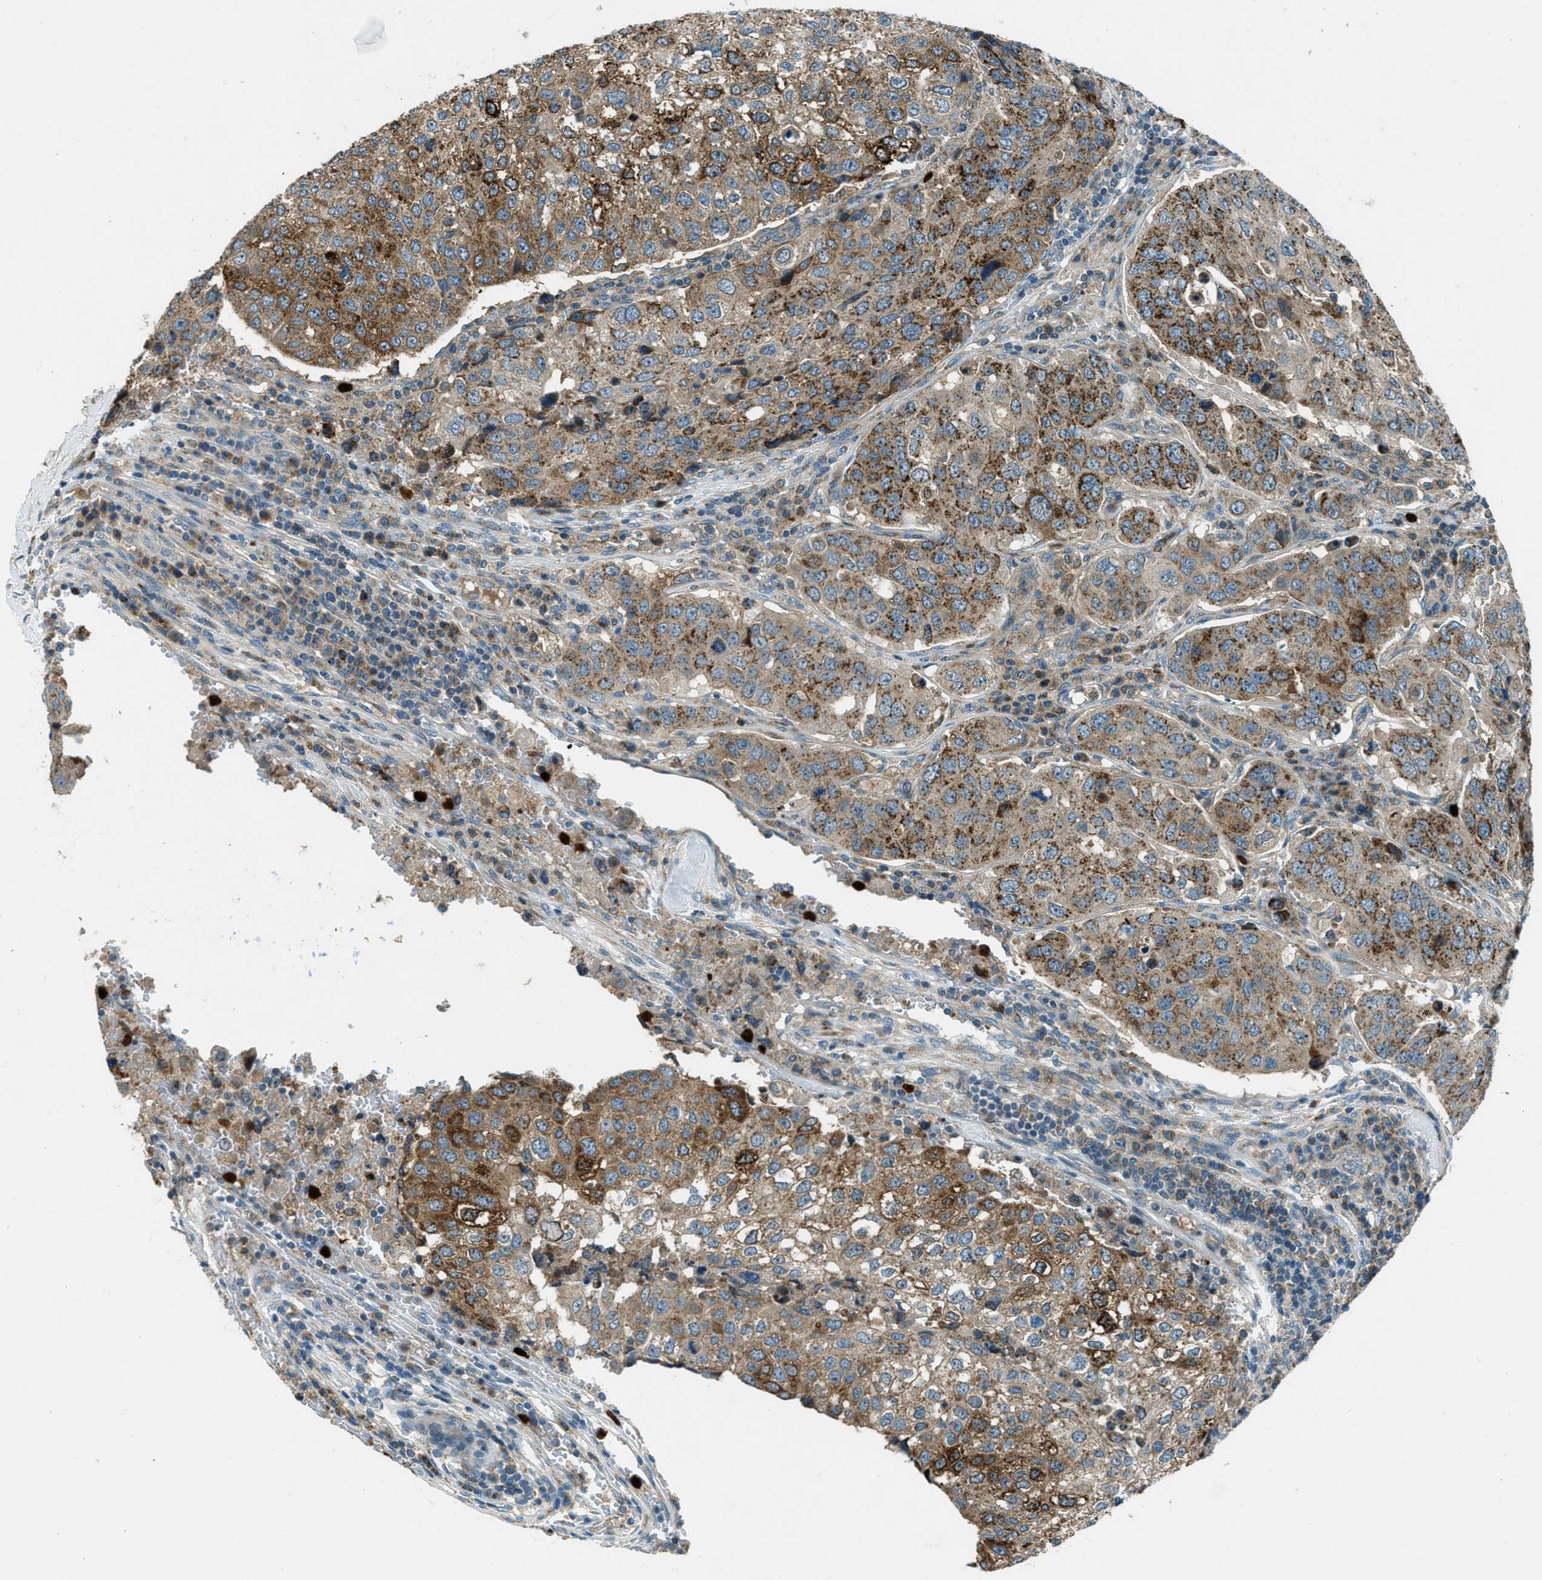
{"staining": {"intensity": "moderate", "quantity": ">75%", "location": "cytoplasmic/membranous"}, "tissue": "urothelial cancer", "cell_type": "Tumor cells", "image_type": "cancer", "snomed": [{"axis": "morphology", "description": "Urothelial carcinoma, High grade"}, {"axis": "topography", "description": "Lymph node"}, {"axis": "topography", "description": "Urinary bladder"}], "caption": "High-magnification brightfield microscopy of urothelial carcinoma (high-grade) stained with DAB (3,3'-diaminobenzidine) (brown) and counterstained with hematoxylin (blue). tumor cells exhibit moderate cytoplasmic/membranous expression is identified in about>75% of cells. The protein is shown in brown color, while the nuclei are stained blue.", "gene": "FAR1", "patient": {"sex": "male", "age": 51}}